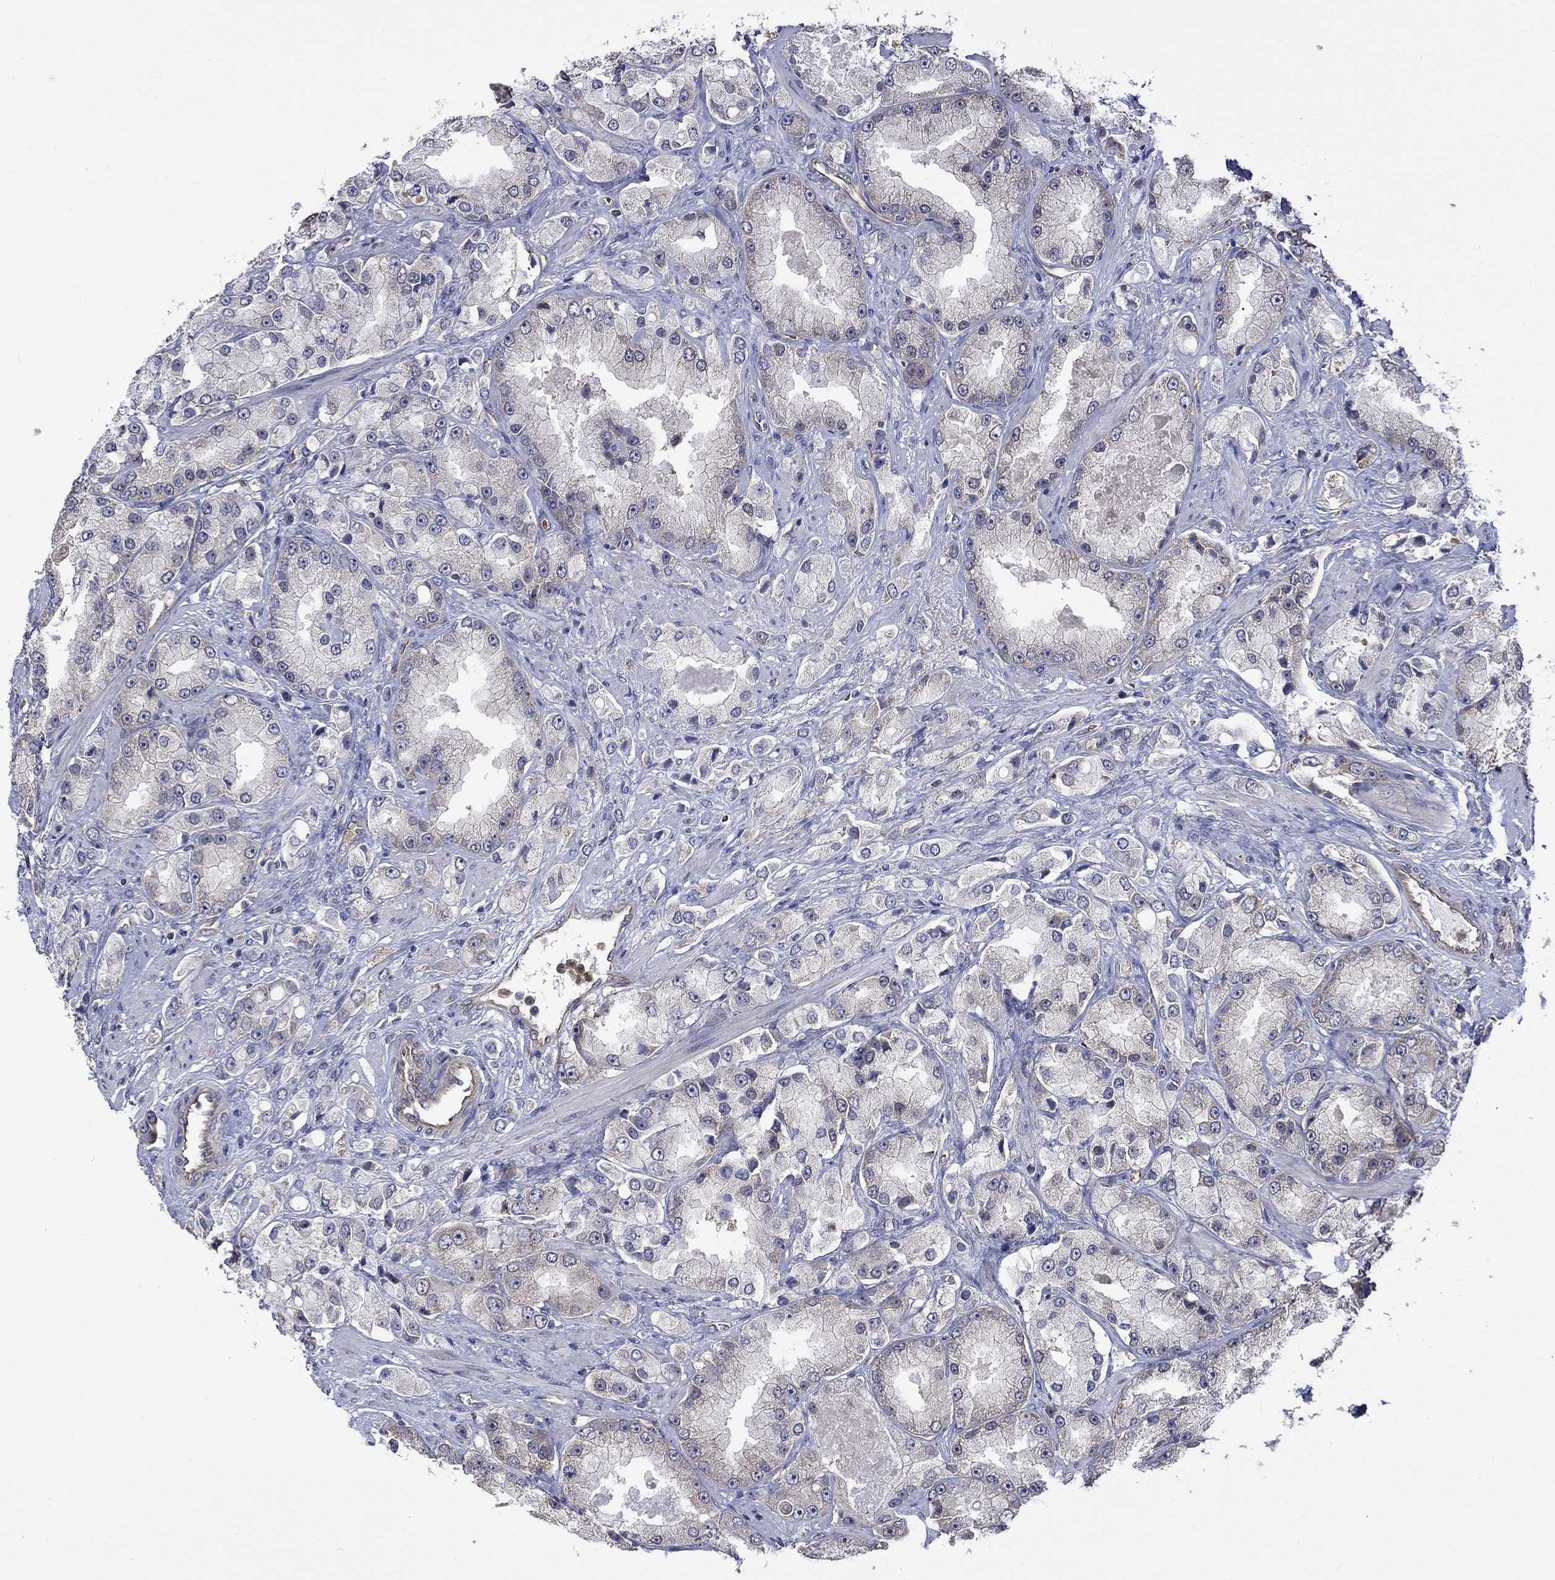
{"staining": {"intensity": "negative", "quantity": "none", "location": "none"}, "tissue": "prostate cancer", "cell_type": "Tumor cells", "image_type": "cancer", "snomed": [{"axis": "morphology", "description": "Adenocarcinoma, NOS"}, {"axis": "topography", "description": "Prostate and seminal vesicle, NOS"}, {"axis": "topography", "description": "Prostate"}], "caption": "A photomicrograph of human prostate cancer (adenocarcinoma) is negative for staining in tumor cells. The staining is performed using DAB (3,3'-diaminobenzidine) brown chromogen with nuclei counter-stained in using hematoxylin.", "gene": "CAMKK2", "patient": {"sex": "male", "age": 64}}